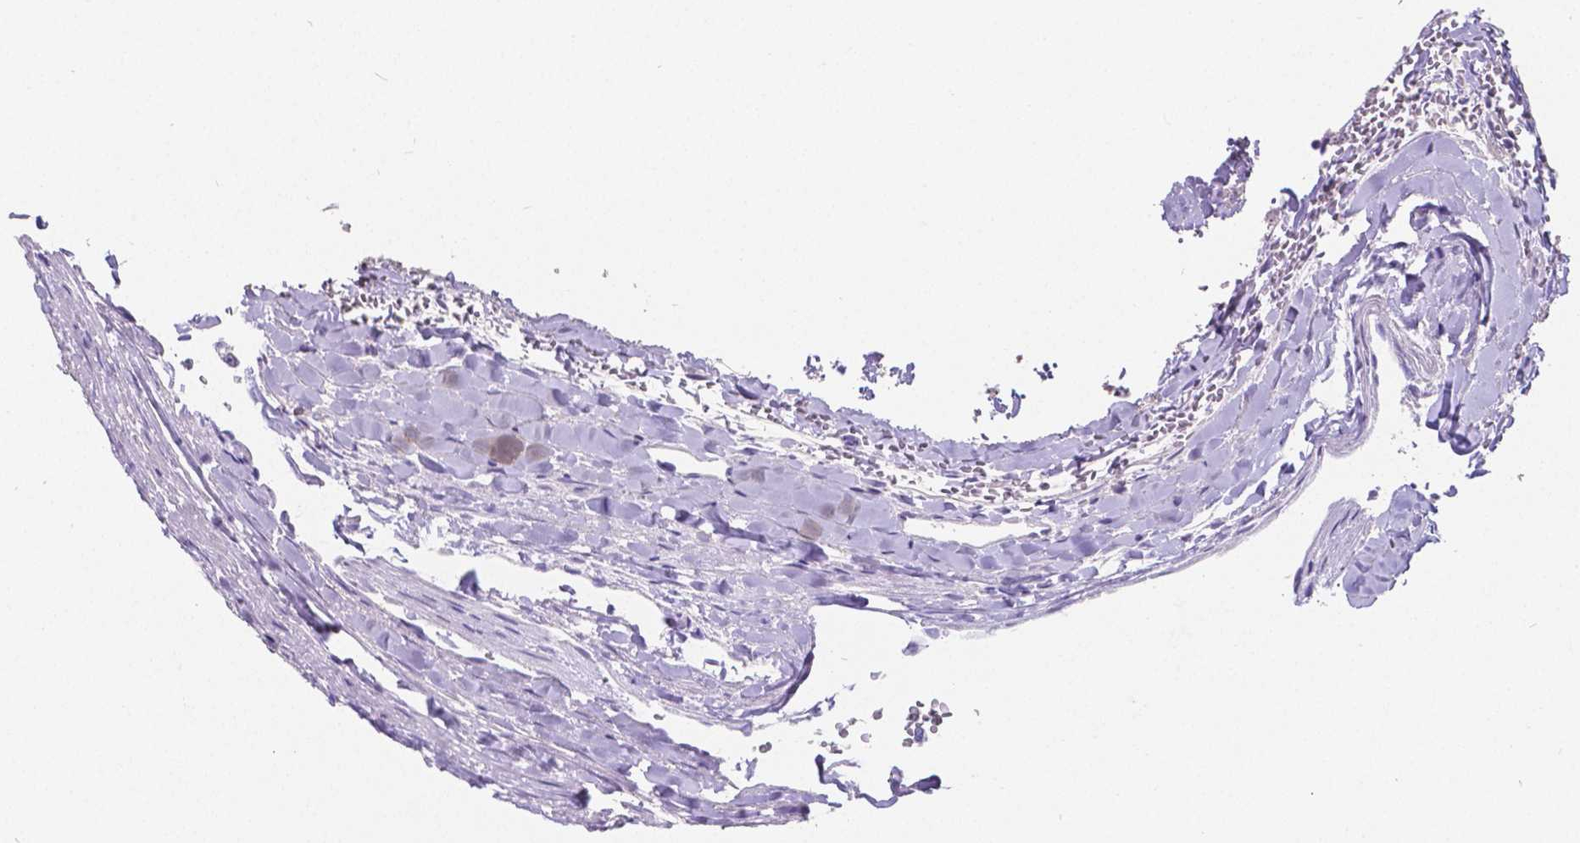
{"staining": {"intensity": "negative", "quantity": "none", "location": "none"}, "tissue": "renal cancer", "cell_type": "Tumor cells", "image_type": "cancer", "snomed": [{"axis": "morphology", "description": "Adenocarcinoma, NOS"}, {"axis": "topography", "description": "Kidney"}], "caption": "The micrograph displays no significant positivity in tumor cells of renal adenocarcinoma.", "gene": "SATB2", "patient": {"sex": "female", "age": 63}}